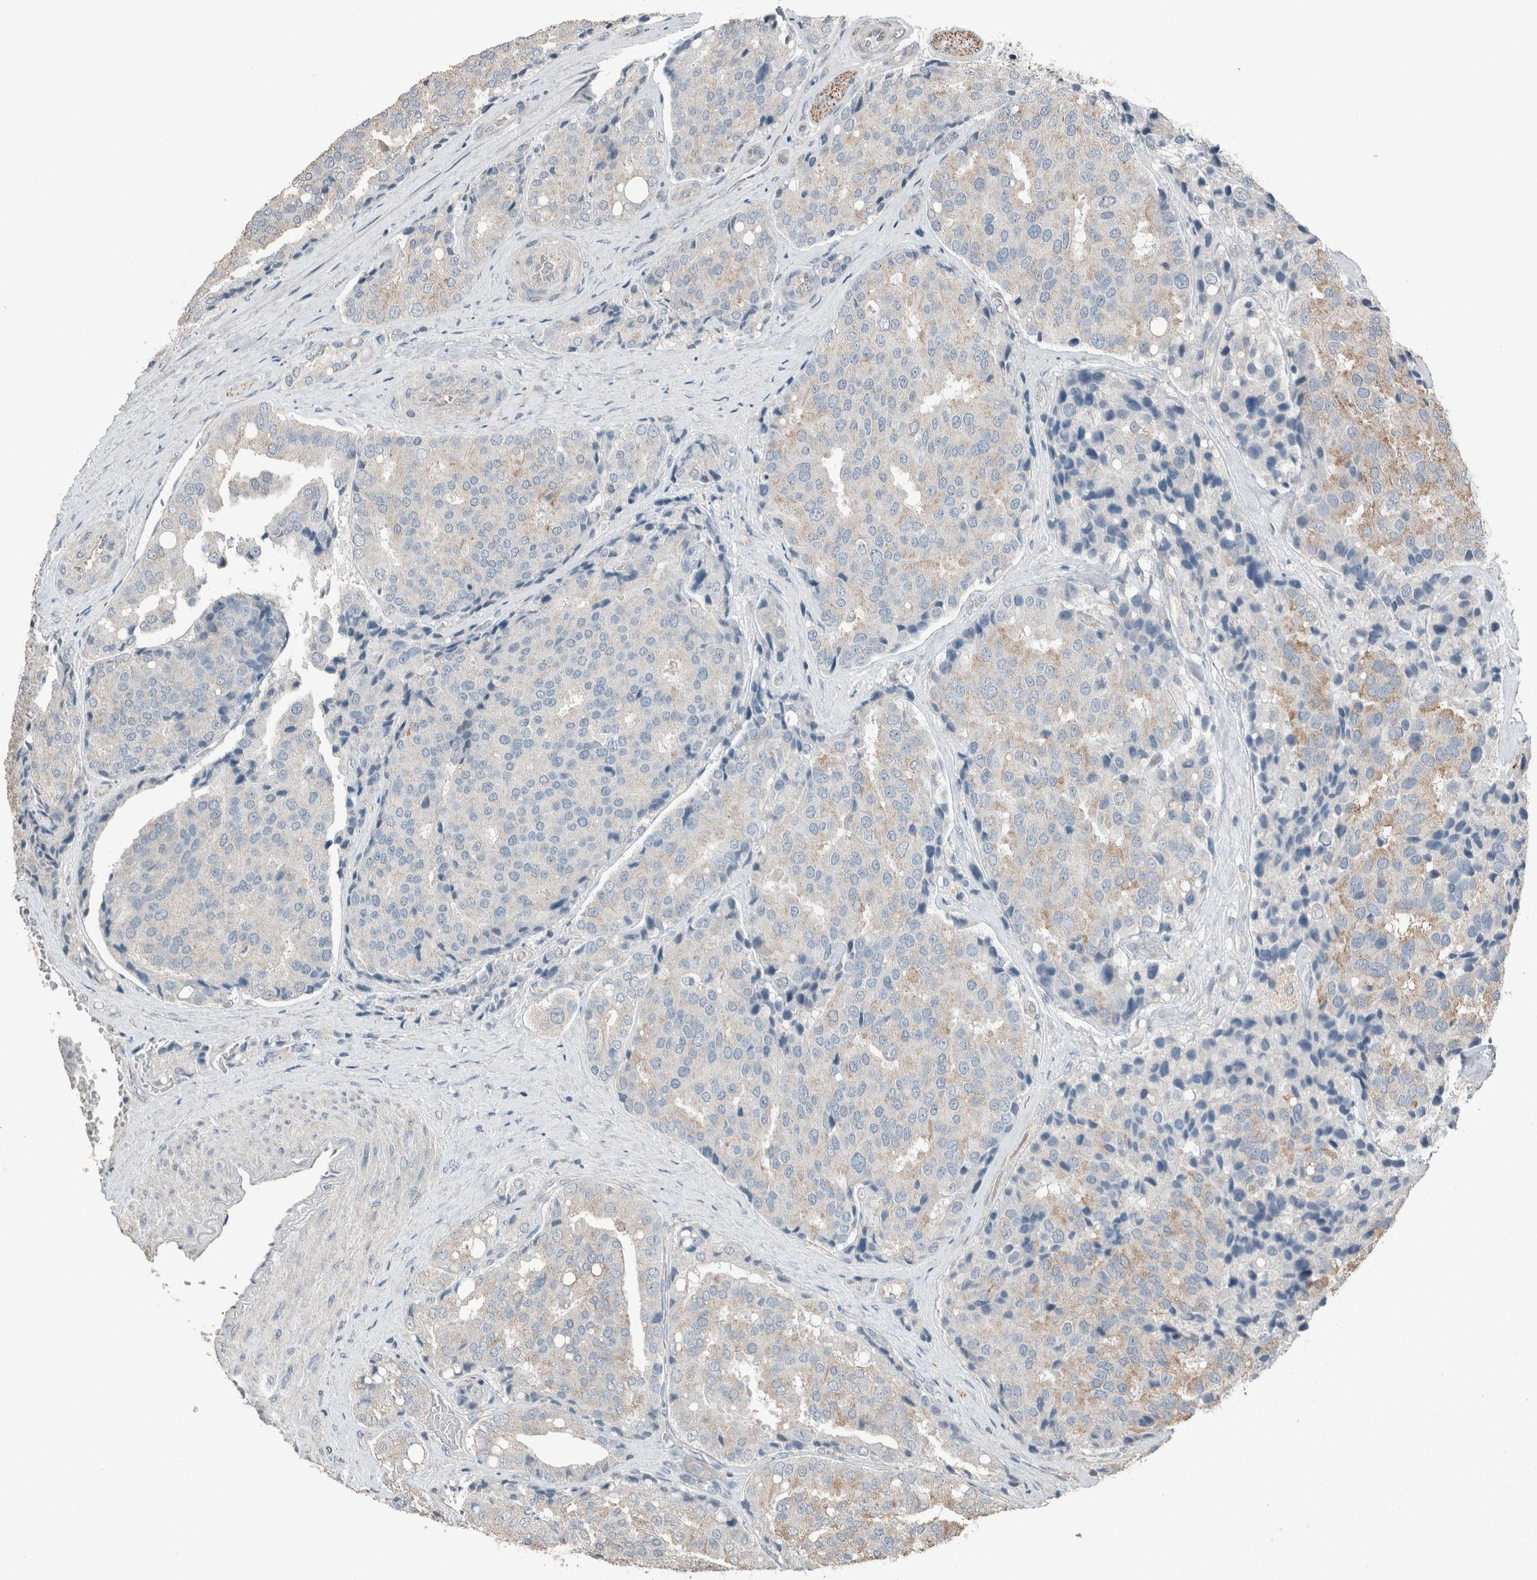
{"staining": {"intensity": "negative", "quantity": "none", "location": "none"}, "tissue": "prostate cancer", "cell_type": "Tumor cells", "image_type": "cancer", "snomed": [{"axis": "morphology", "description": "Adenocarcinoma, High grade"}, {"axis": "topography", "description": "Prostate"}], "caption": "Tumor cells show no significant protein staining in high-grade adenocarcinoma (prostate).", "gene": "ACVR2B", "patient": {"sex": "male", "age": 50}}